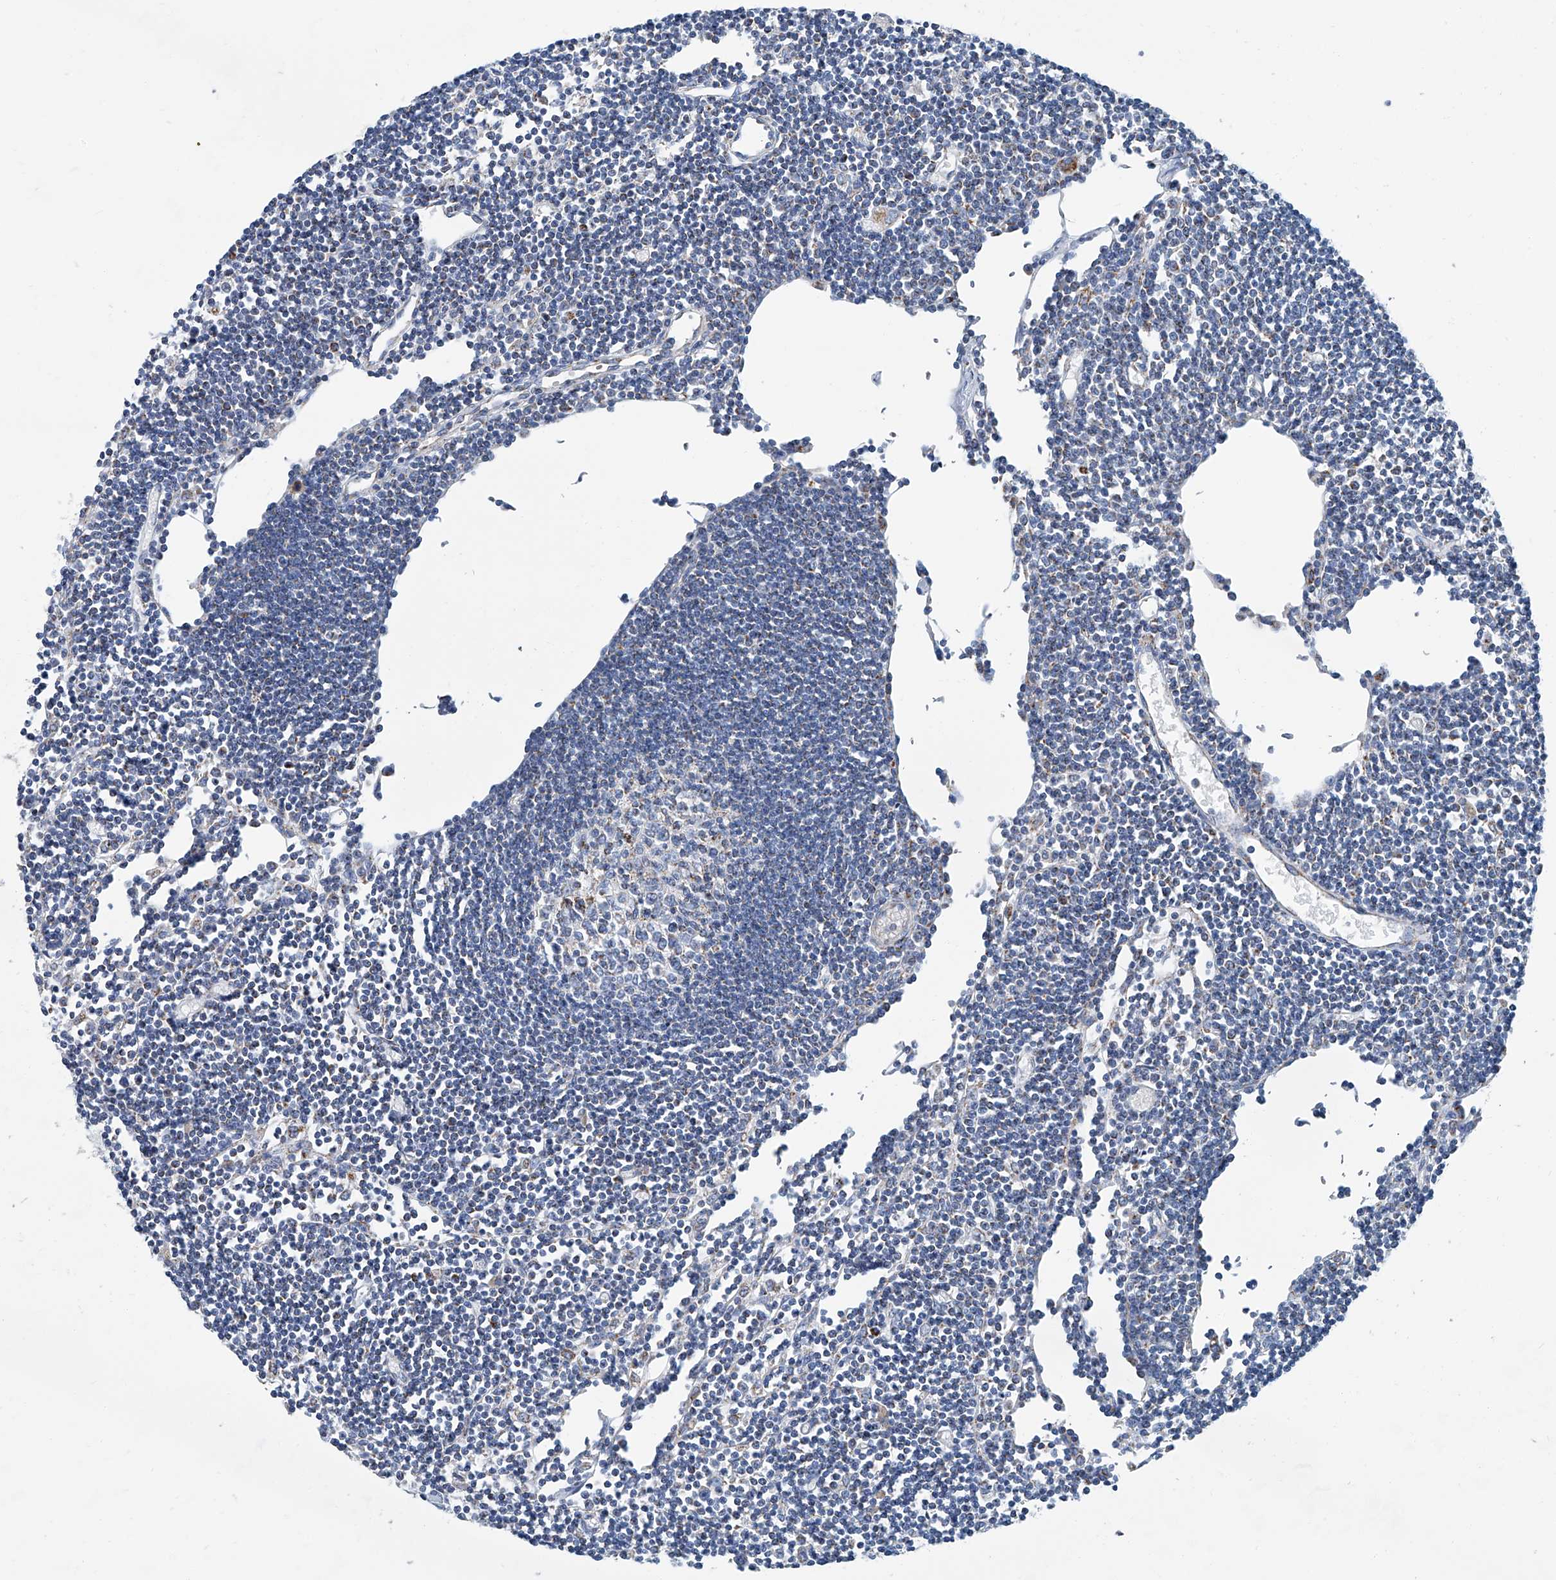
{"staining": {"intensity": "negative", "quantity": "none", "location": "none"}, "tissue": "lymph node", "cell_type": "Germinal center cells", "image_type": "normal", "snomed": [{"axis": "morphology", "description": "Normal tissue, NOS"}, {"axis": "topography", "description": "Lymph node"}], "caption": "Immunohistochemistry (IHC) micrograph of benign human lymph node stained for a protein (brown), which demonstrates no expression in germinal center cells.", "gene": "MT", "patient": {"sex": "female", "age": 11}}